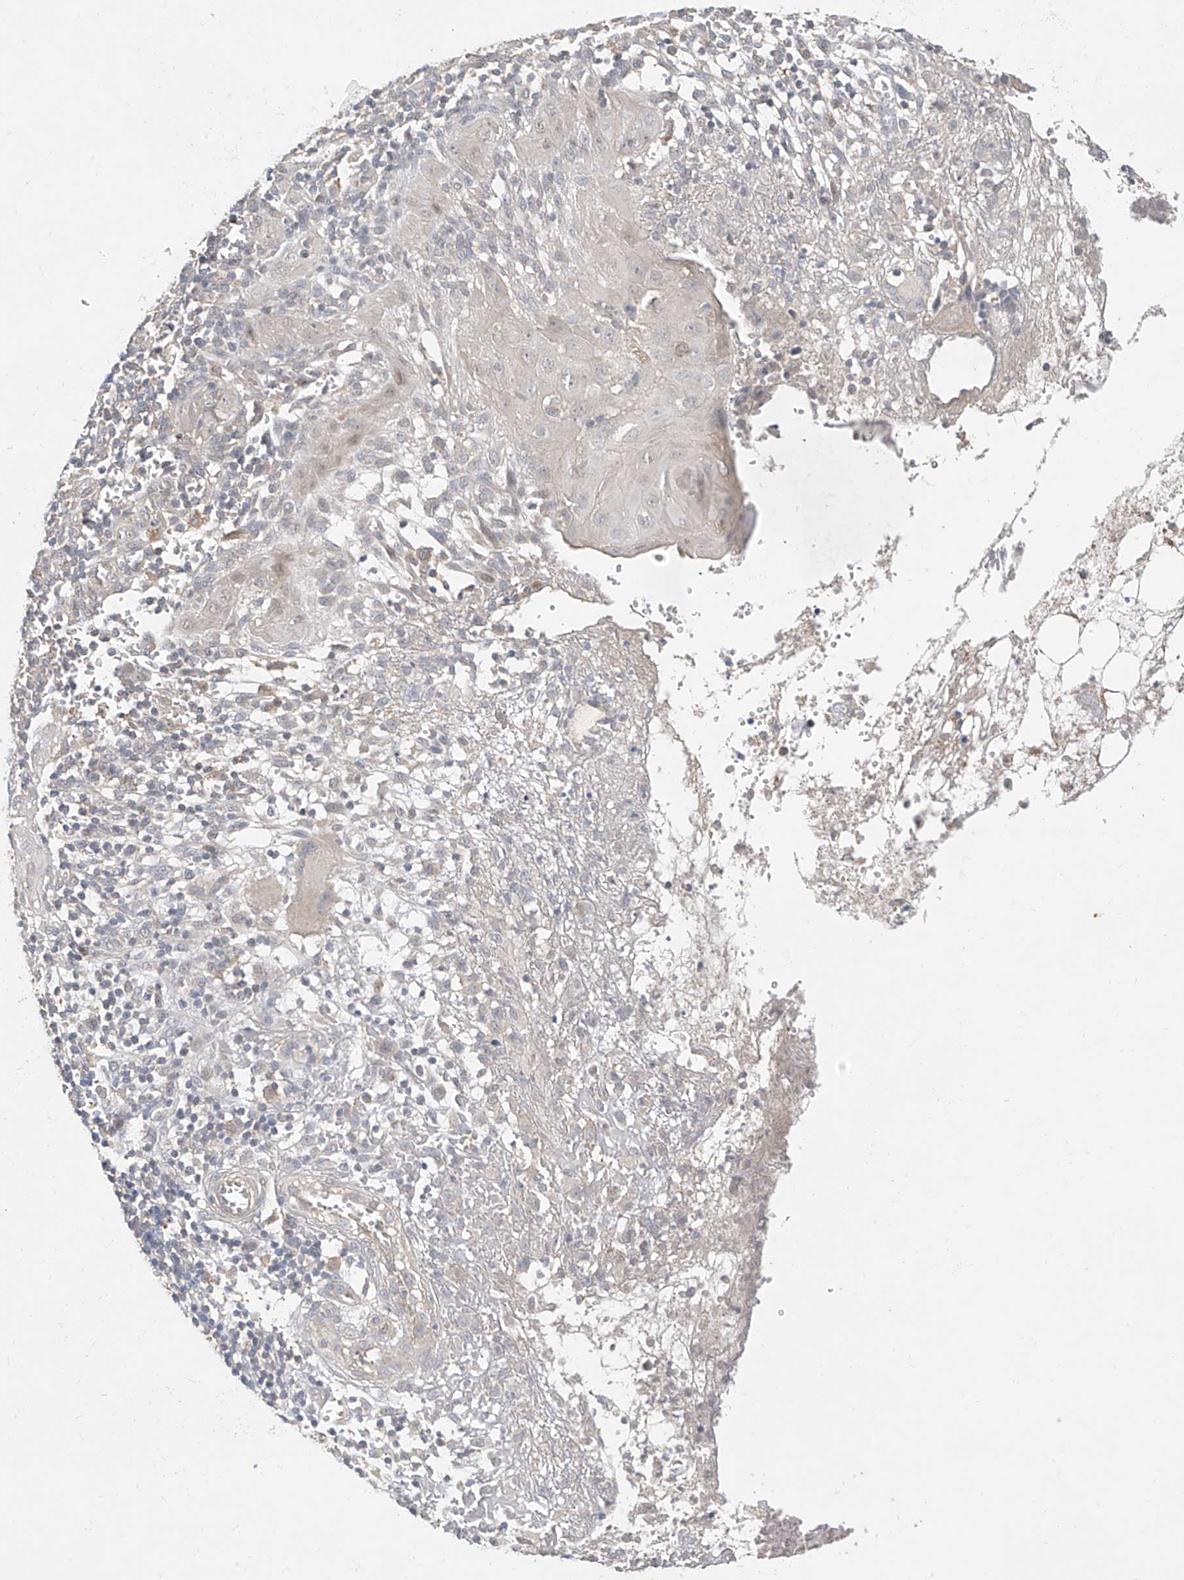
{"staining": {"intensity": "negative", "quantity": "none", "location": "none"}, "tissue": "skin cancer", "cell_type": "Tumor cells", "image_type": "cancer", "snomed": [{"axis": "morphology", "description": "Basal cell carcinoma"}, {"axis": "topography", "description": "Skin"}], "caption": "Protein analysis of basal cell carcinoma (skin) demonstrates no significant expression in tumor cells.", "gene": "MRTFA", "patient": {"sex": "female", "age": 64}}